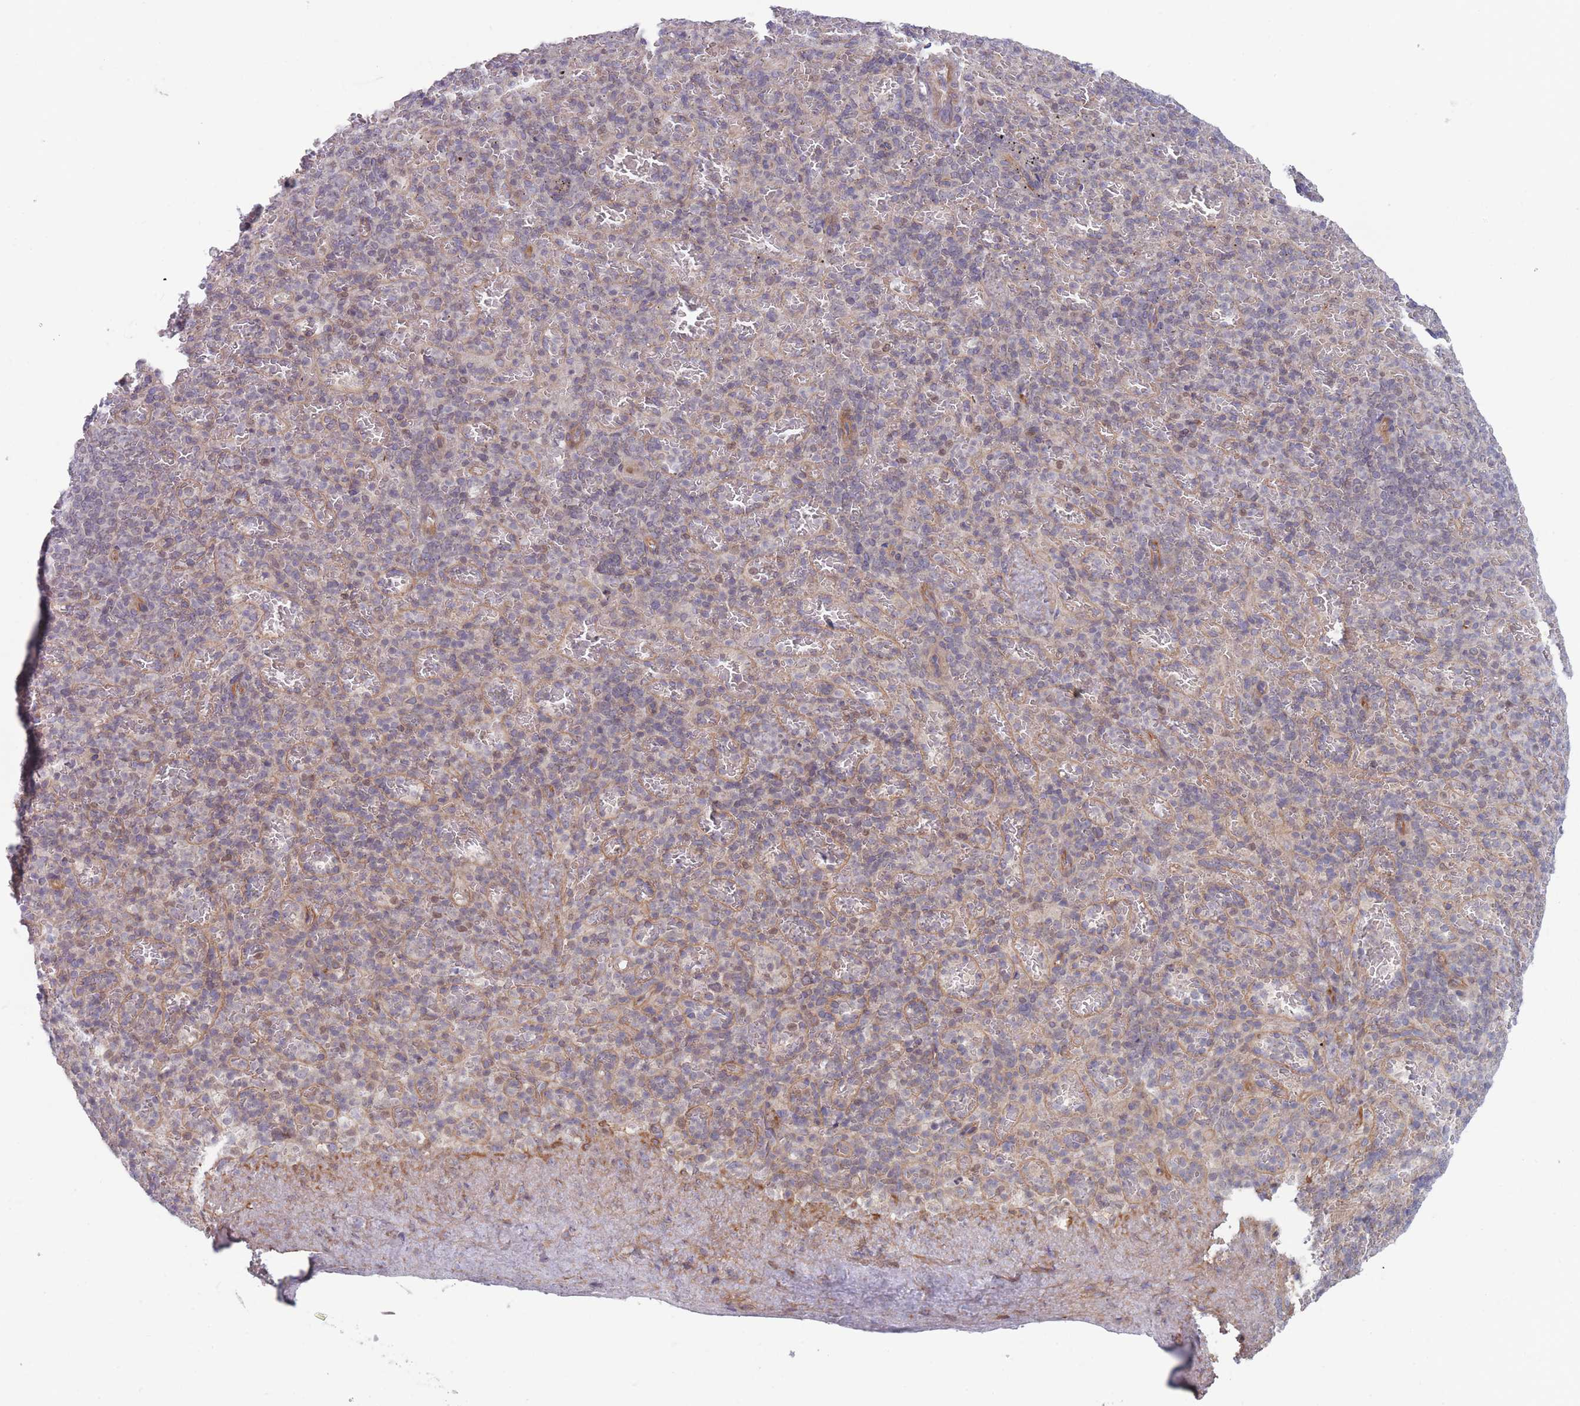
{"staining": {"intensity": "weak", "quantity": "<25%", "location": "nuclear"}, "tissue": "spleen", "cell_type": "Cells in red pulp", "image_type": "normal", "snomed": [{"axis": "morphology", "description": "Normal tissue, NOS"}, {"axis": "topography", "description": "Spleen"}], "caption": "Cells in red pulp show no significant protein staining in benign spleen. (Brightfield microscopy of DAB immunohistochemistry (IHC) at high magnification).", "gene": "VRK2", "patient": {"sex": "female", "age": 74}}